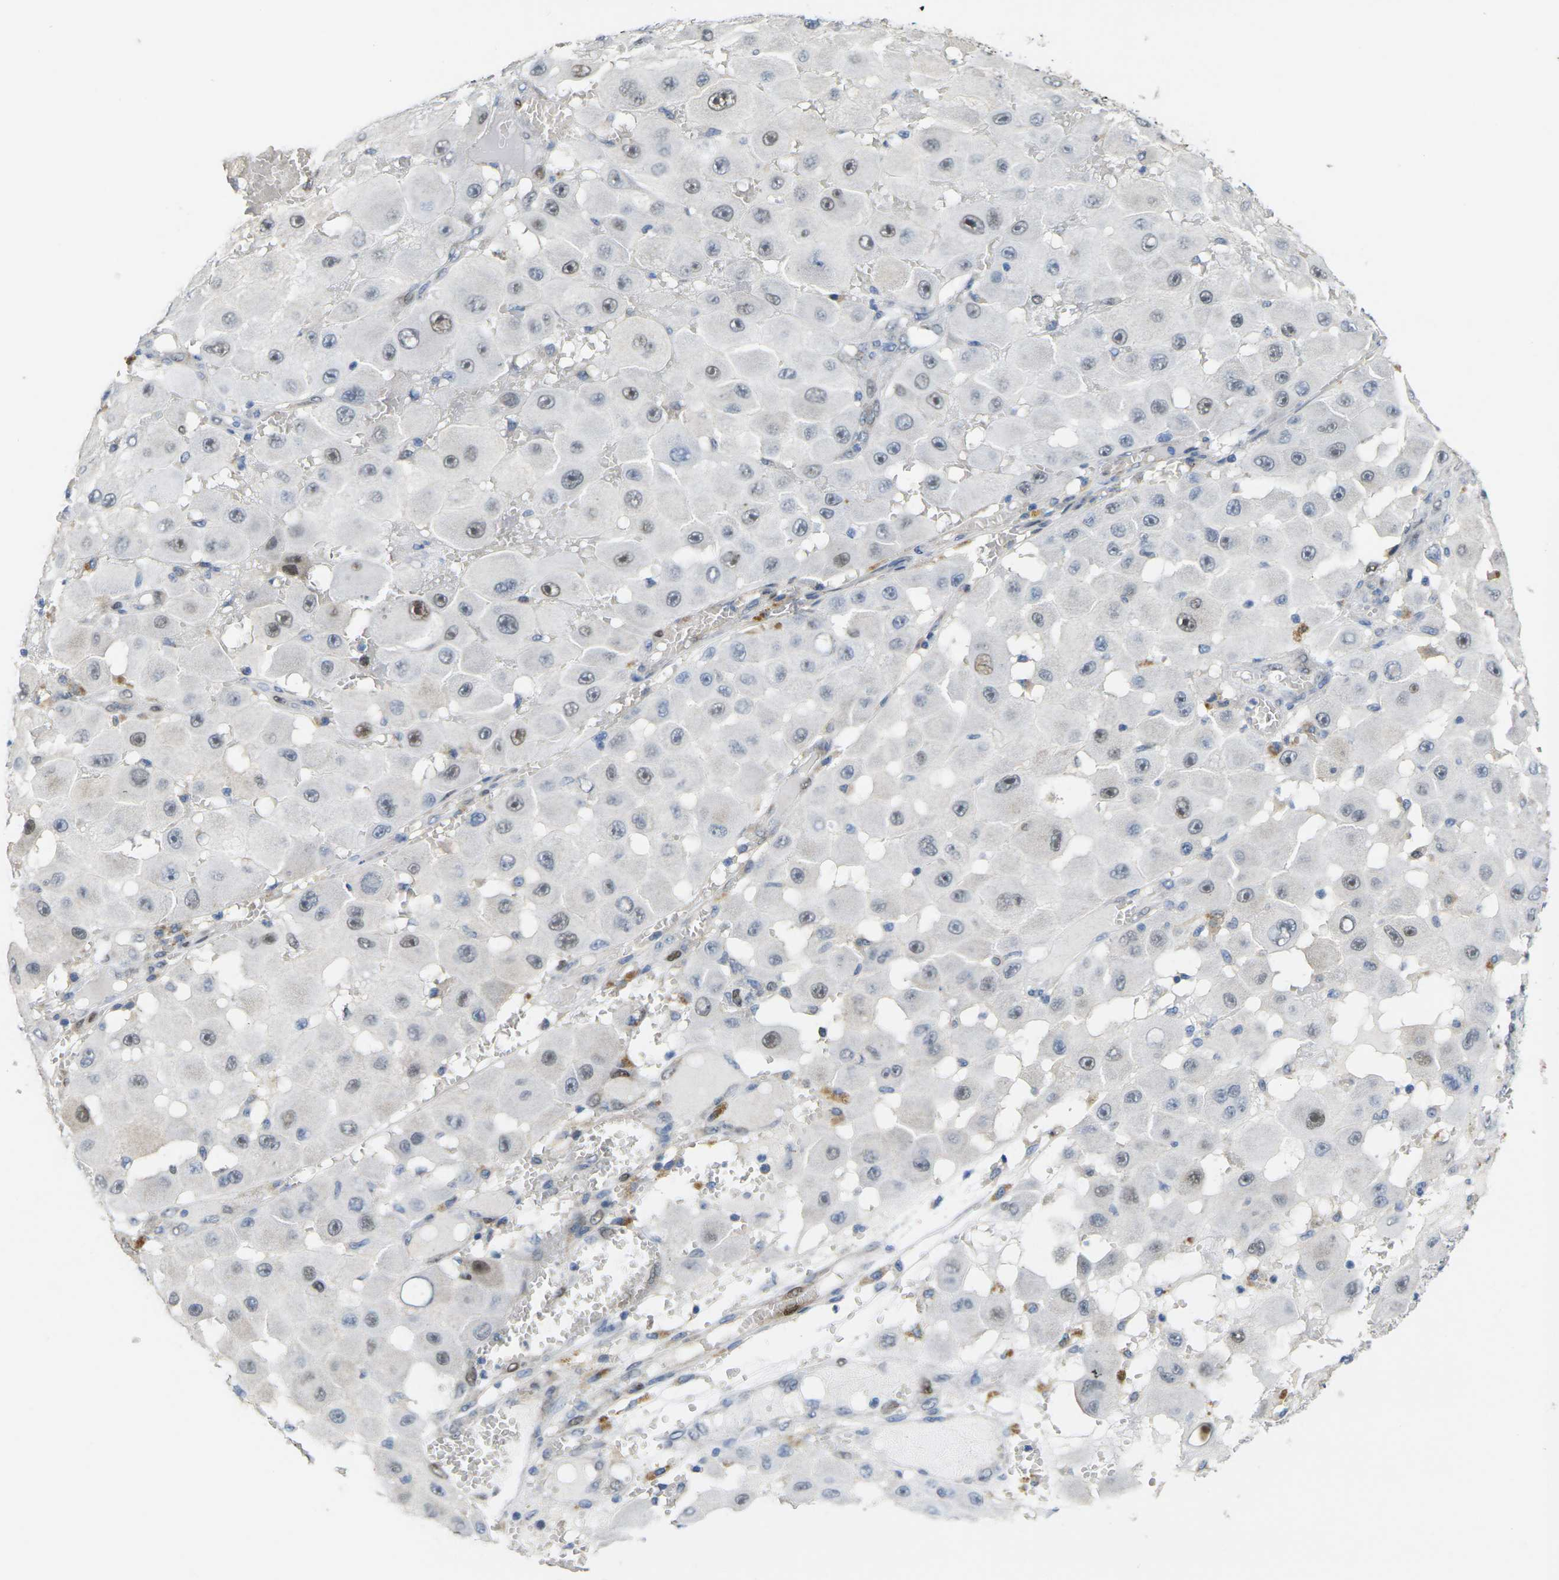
{"staining": {"intensity": "moderate", "quantity": "25%-75%", "location": "nuclear"}, "tissue": "melanoma", "cell_type": "Tumor cells", "image_type": "cancer", "snomed": [{"axis": "morphology", "description": "Malignant melanoma, NOS"}, {"axis": "topography", "description": "Skin"}], "caption": "Protein expression analysis of human malignant melanoma reveals moderate nuclear staining in approximately 25%-75% of tumor cells. The staining is performed using DAB brown chromogen to label protein expression. The nuclei are counter-stained blue using hematoxylin.", "gene": "CDK2", "patient": {"sex": "female", "age": 81}}